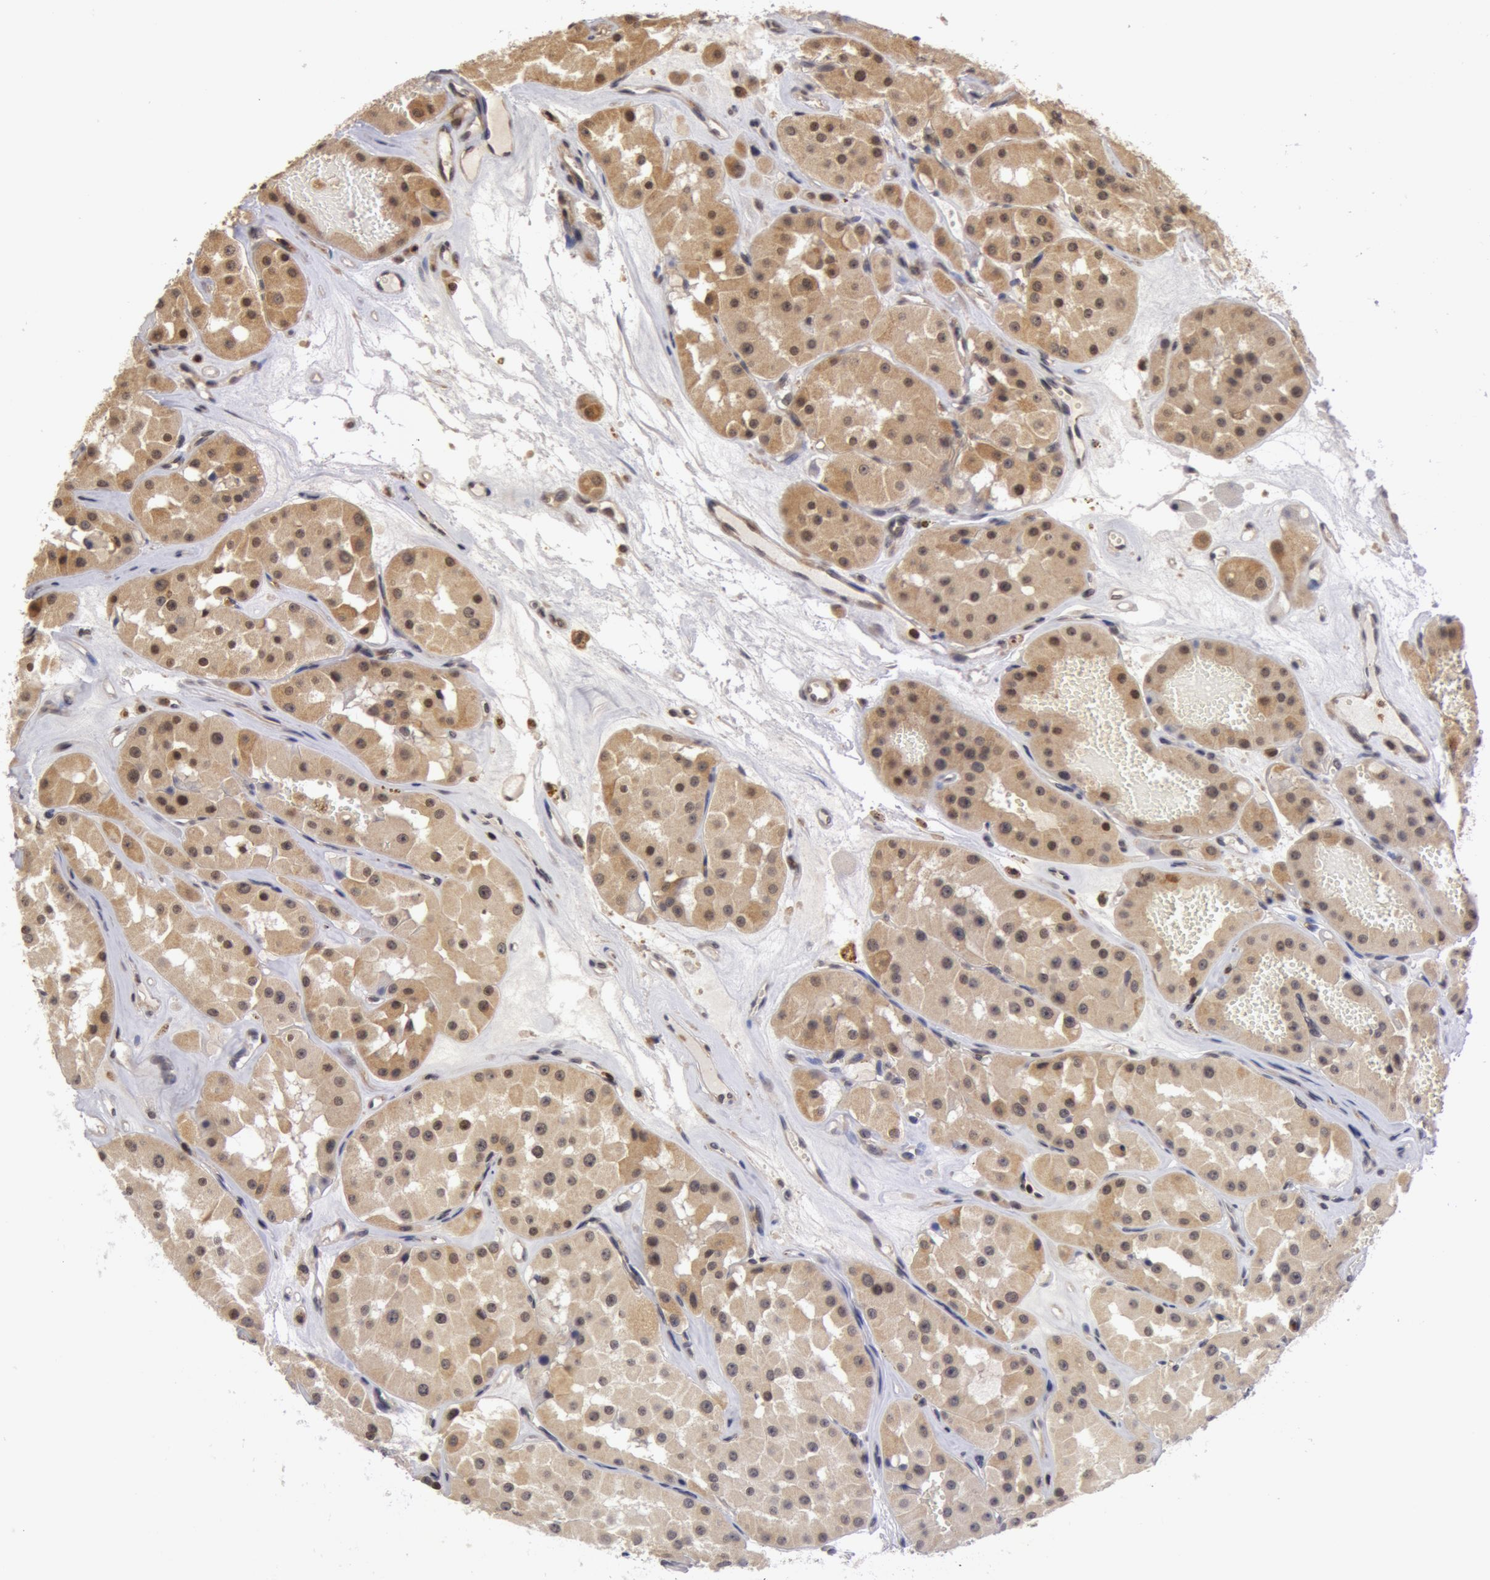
{"staining": {"intensity": "weak", "quantity": "<25%", "location": "nuclear"}, "tissue": "renal cancer", "cell_type": "Tumor cells", "image_type": "cancer", "snomed": [{"axis": "morphology", "description": "Adenocarcinoma, uncertain malignant potential"}, {"axis": "topography", "description": "Kidney"}], "caption": "High power microscopy micrograph of an immunohistochemistry (IHC) photomicrograph of renal adenocarcinoma,  uncertain malignant potential, revealing no significant staining in tumor cells.", "gene": "ZNF350", "patient": {"sex": "male", "age": 63}}